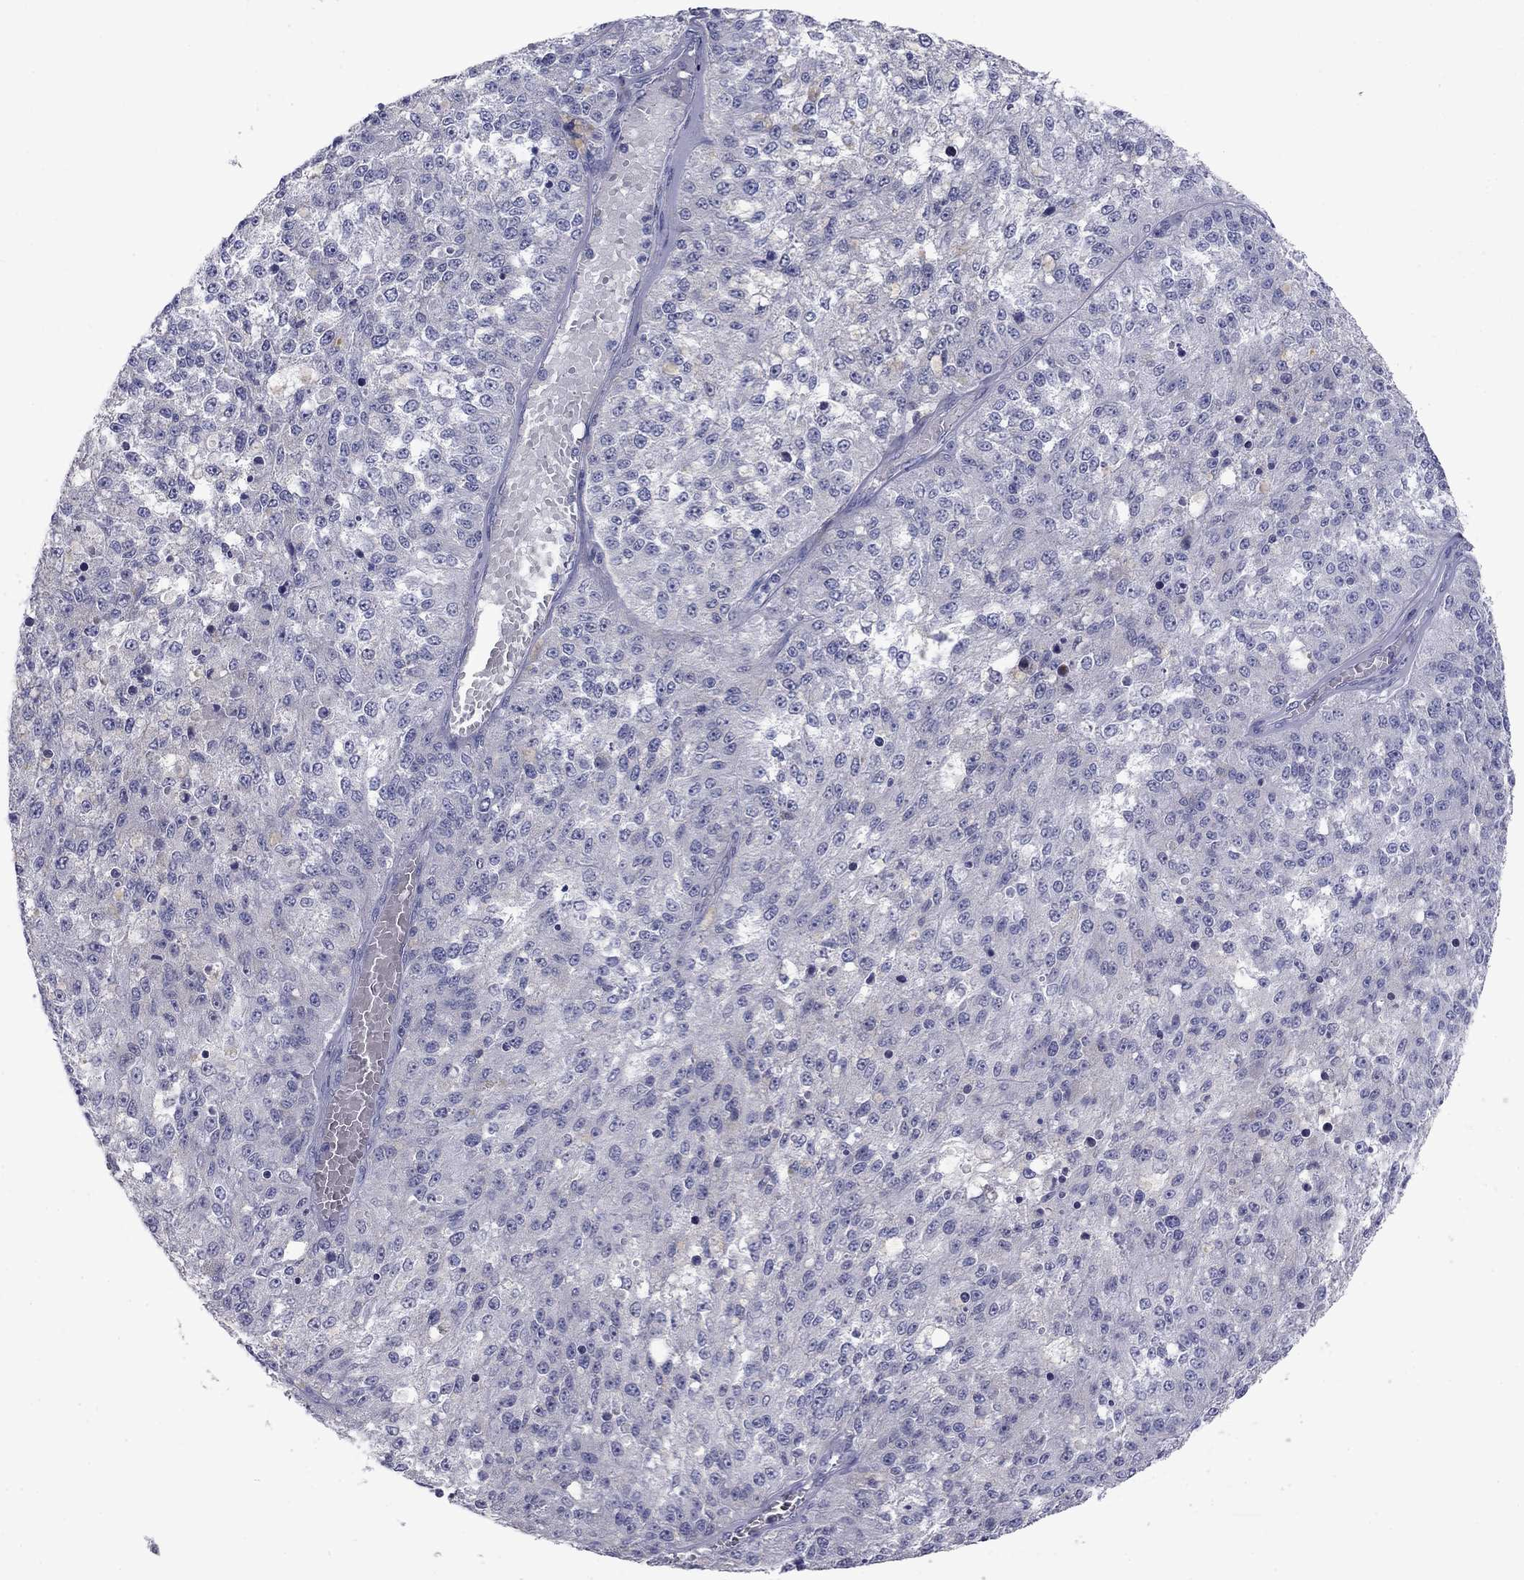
{"staining": {"intensity": "negative", "quantity": "none", "location": "none"}, "tissue": "melanoma", "cell_type": "Tumor cells", "image_type": "cancer", "snomed": [{"axis": "morphology", "description": "Malignant melanoma, Metastatic site"}, {"axis": "topography", "description": "Lymph node"}], "caption": "This is a image of immunohistochemistry staining of melanoma, which shows no staining in tumor cells. (Stains: DAB (3,3'-diaminobenzidine) IHC with hematoxylin counter stain, Microscopy: brightfield microscopy at high magnification).", "gene": "GRK7", "patient": {"sex": "female", "age": 64}}